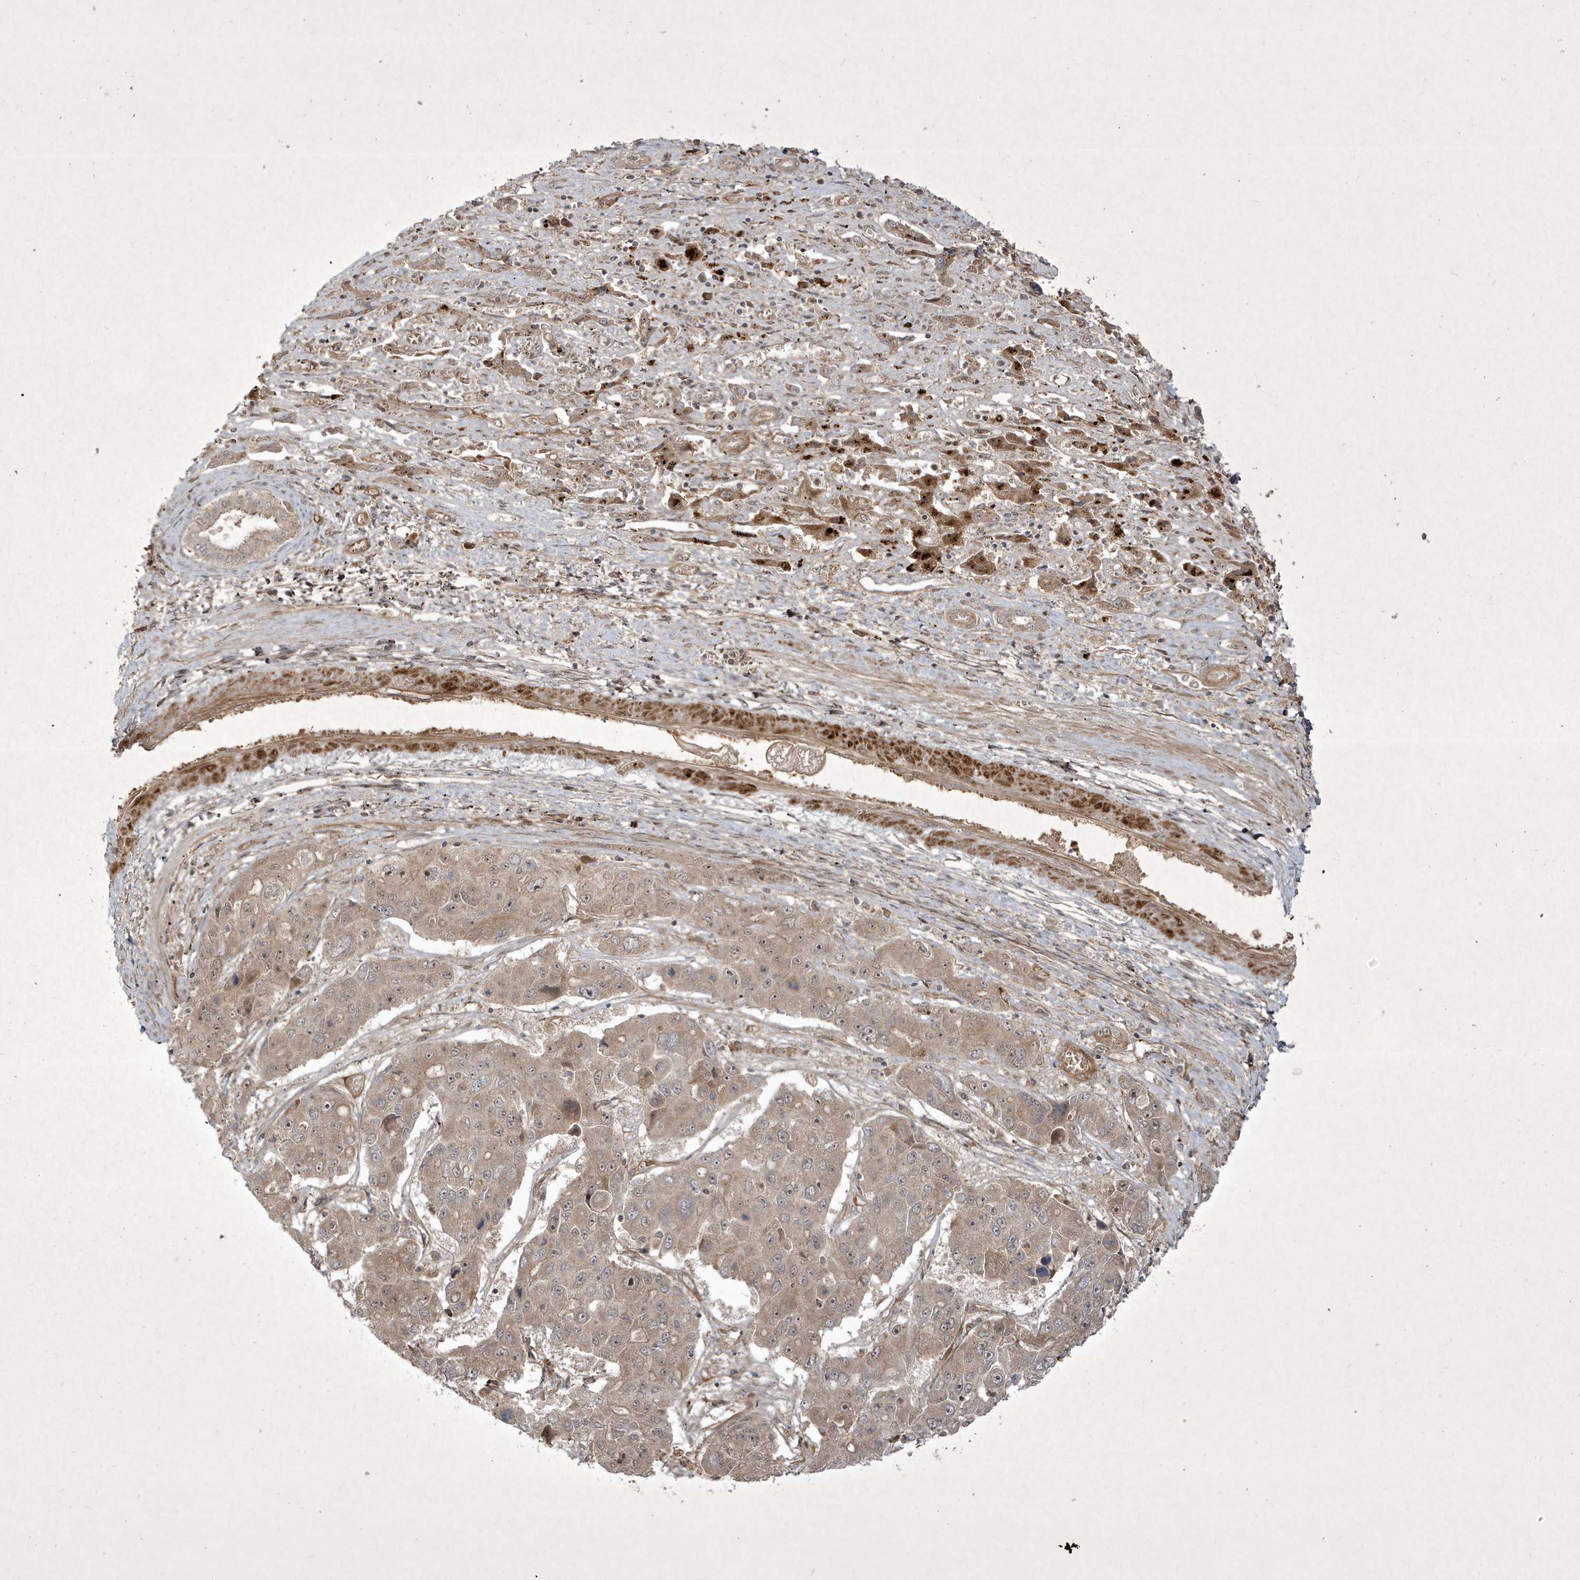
{"staining": {"intensity": "weak", "quantity": ">75%", "location": "cytoplasmic/membranous,nuclear"}, "tissue": "liver cancer", "cell_type": "Tumor cells", "image_type": "cancer", "snomed": [{"axis": "morphology", "description": "Cholangiocarcinoma"}, {"axis": "topography", "description": "Liver"}], "caption": "Immunohistochemistry of human cholangiocarcinoma (liver) reveals low levels of weak cytoplasmic/membranous and nuclear positivity in about >75% of tumor cells. Nuclei are stained in blue.", "gene": "FAM83C", "patient": {"sex": "male", "age": 67}}